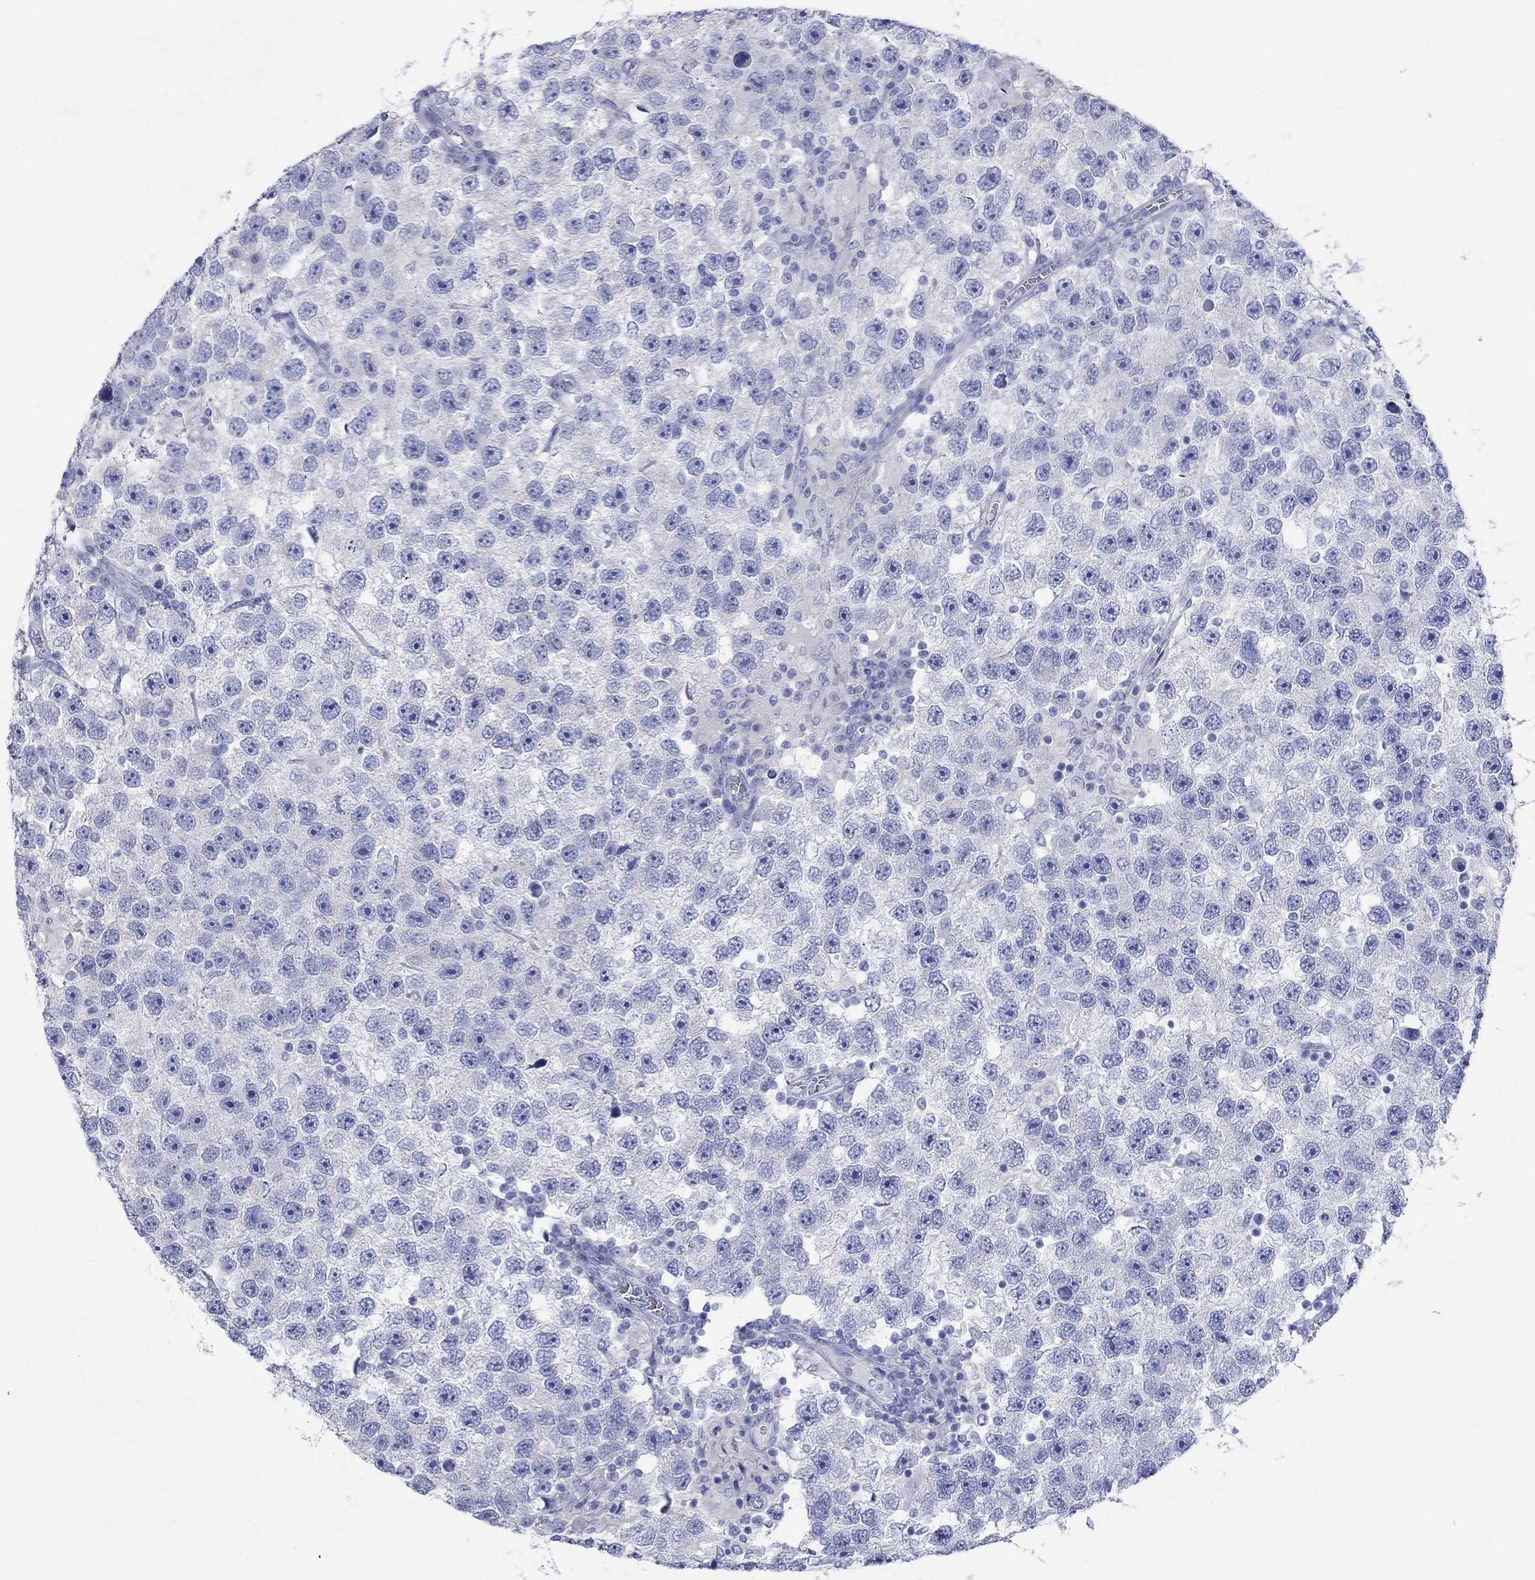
{"staining": {"intensity": "negative", "quantity": "none", "location": "none"}, "tissue": "testis cancer", "cell_type": "Tumor cells", "image_type": "cancer", "snomed": [{"axis": "morphology", "description": "Seminoma, NOS"}, {"axis": "topography", "description": "Testis"}], "caption": "A histopathology image of testis cancer (seminoma) stained for a protein reveals no brown staining in tumor cells.", "gene": "SPATA9", "patient": {"sex": "male", "age": 26}}